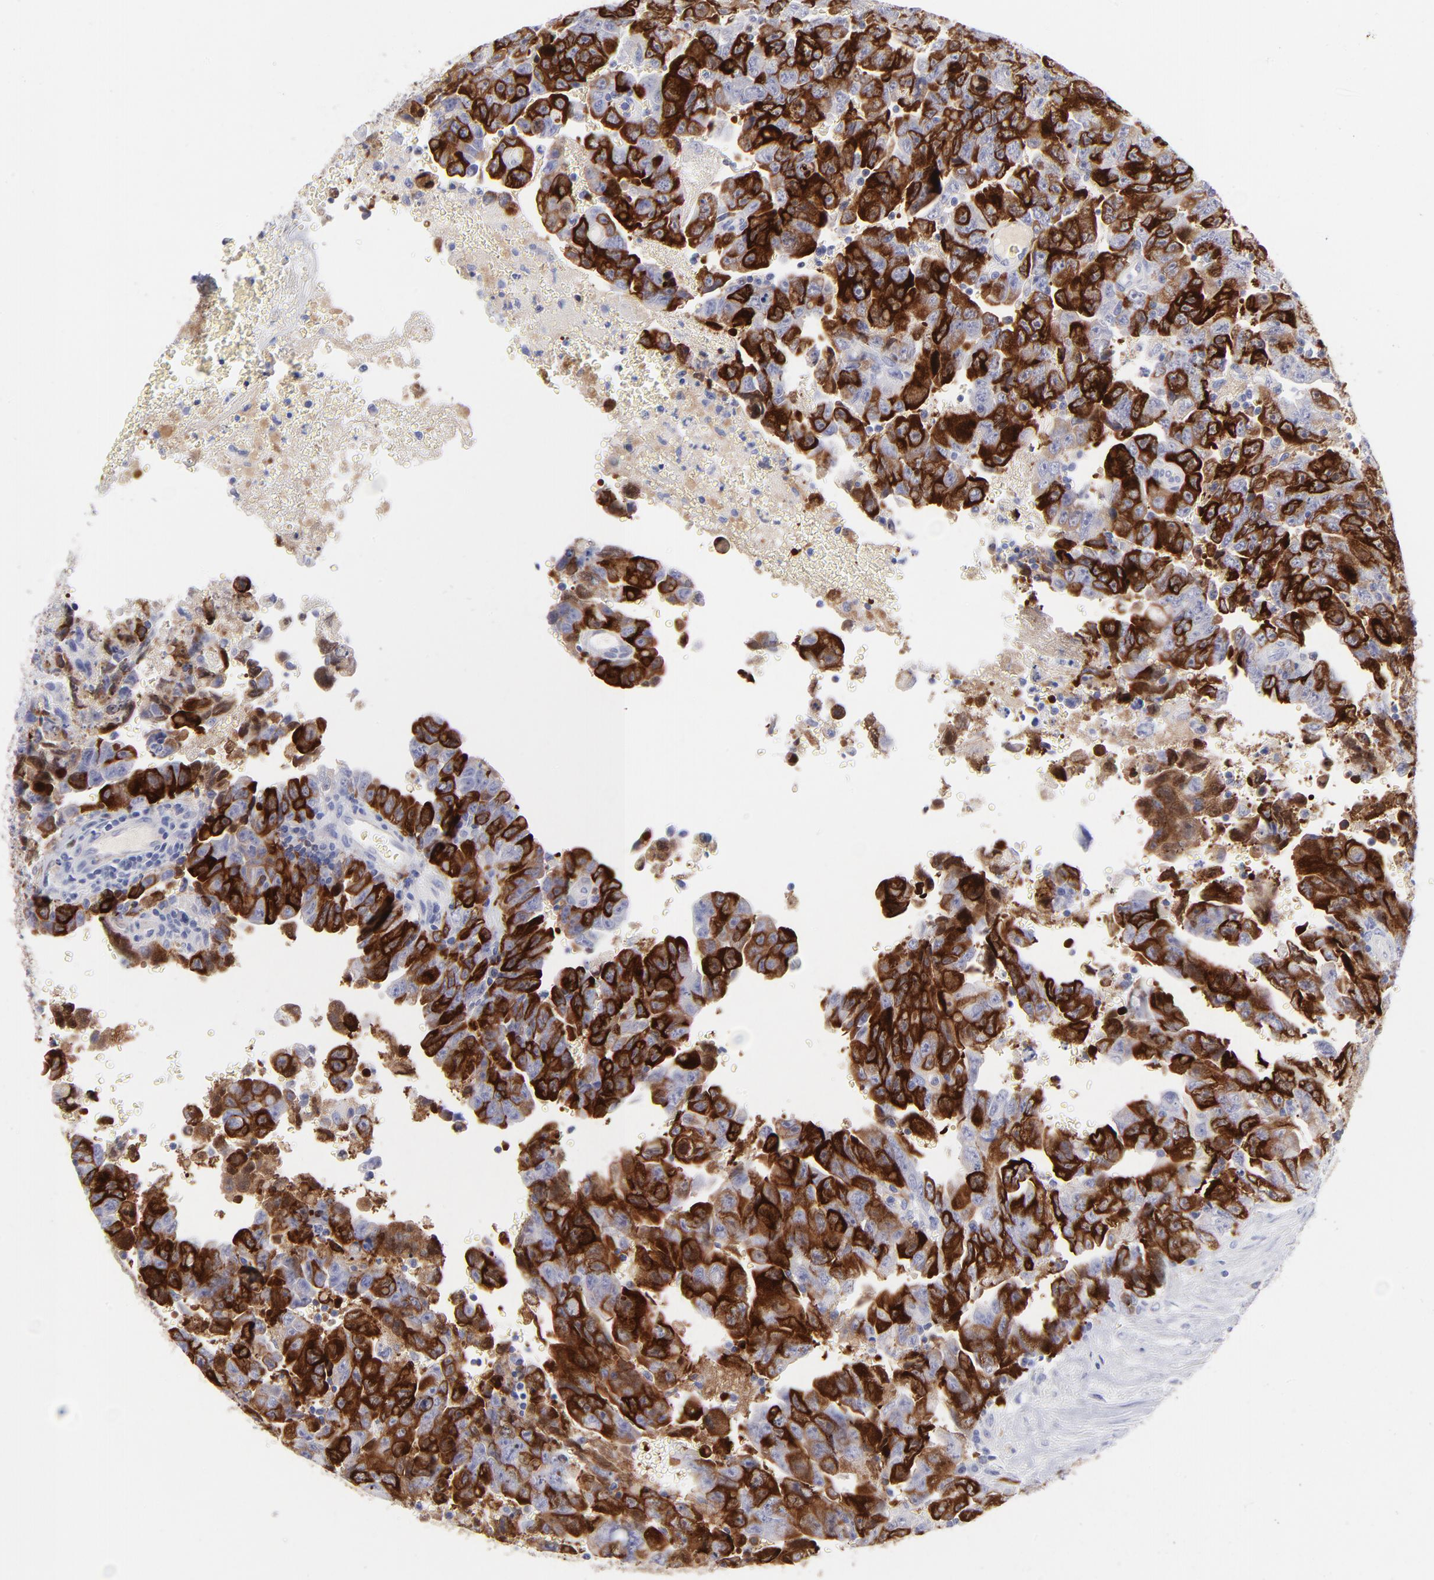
{"staining": {"intensity": "strong", "quantity": ">75%", "location": "cytoplasmic/membranous"}, "tissue": "testis cancer", "cell_type": "Tumor cells", "image_type": "cancer", "snomed": [{"axis": "morphology", "description": "Carcinoma, Embryonal, NOS"}, {"axis": "topography", "description": "Testis"}], "caption": "This micrograph exhibits IHC staining of human testis embryonal carcinoma, with high strong cytoplasmic/membranous positivity in approximately >75% of tumor cells.", "gene": "CCNB1", "patient": {"sex": "male", "age": 28}}